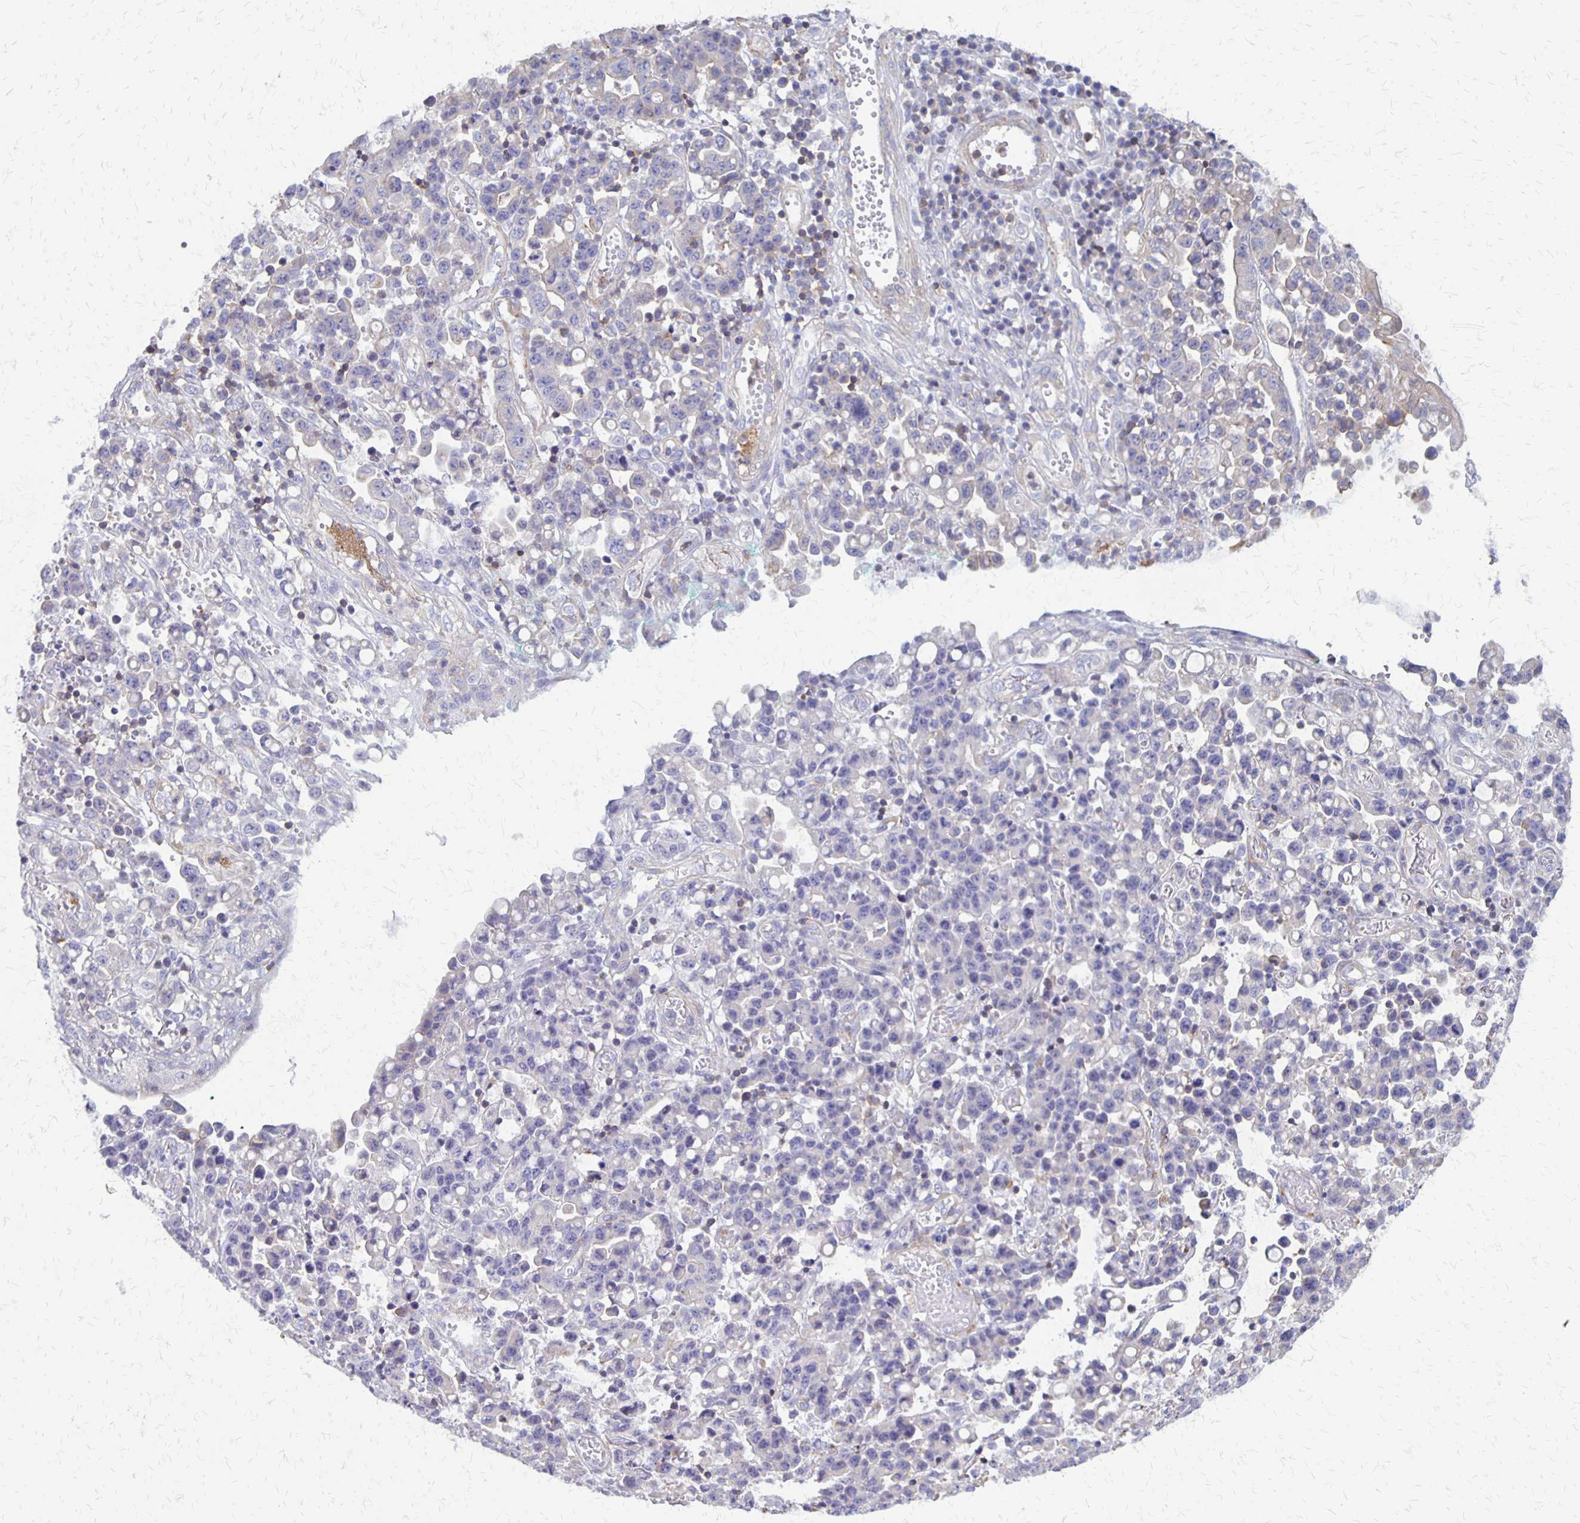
{"staining": {"intensity": "negative", "quantity": "none", "location": "none"}, "tissue": "stomach cancer", "cell_type": "Tumor cells", "image_type": "cancer", "snomed": [{"axis": "morphology", "description": "Adenocarcinoma, NOS"}, {"axis": "topography", "description": "Stomach, upper"}], "caption": "Protein analysis of stomach cancer shows no significant staining in tumor cells. Nuclei are stained in blue.", "gene": "SEPTIN5", "patient": {"sex": "male", "age": 69}}